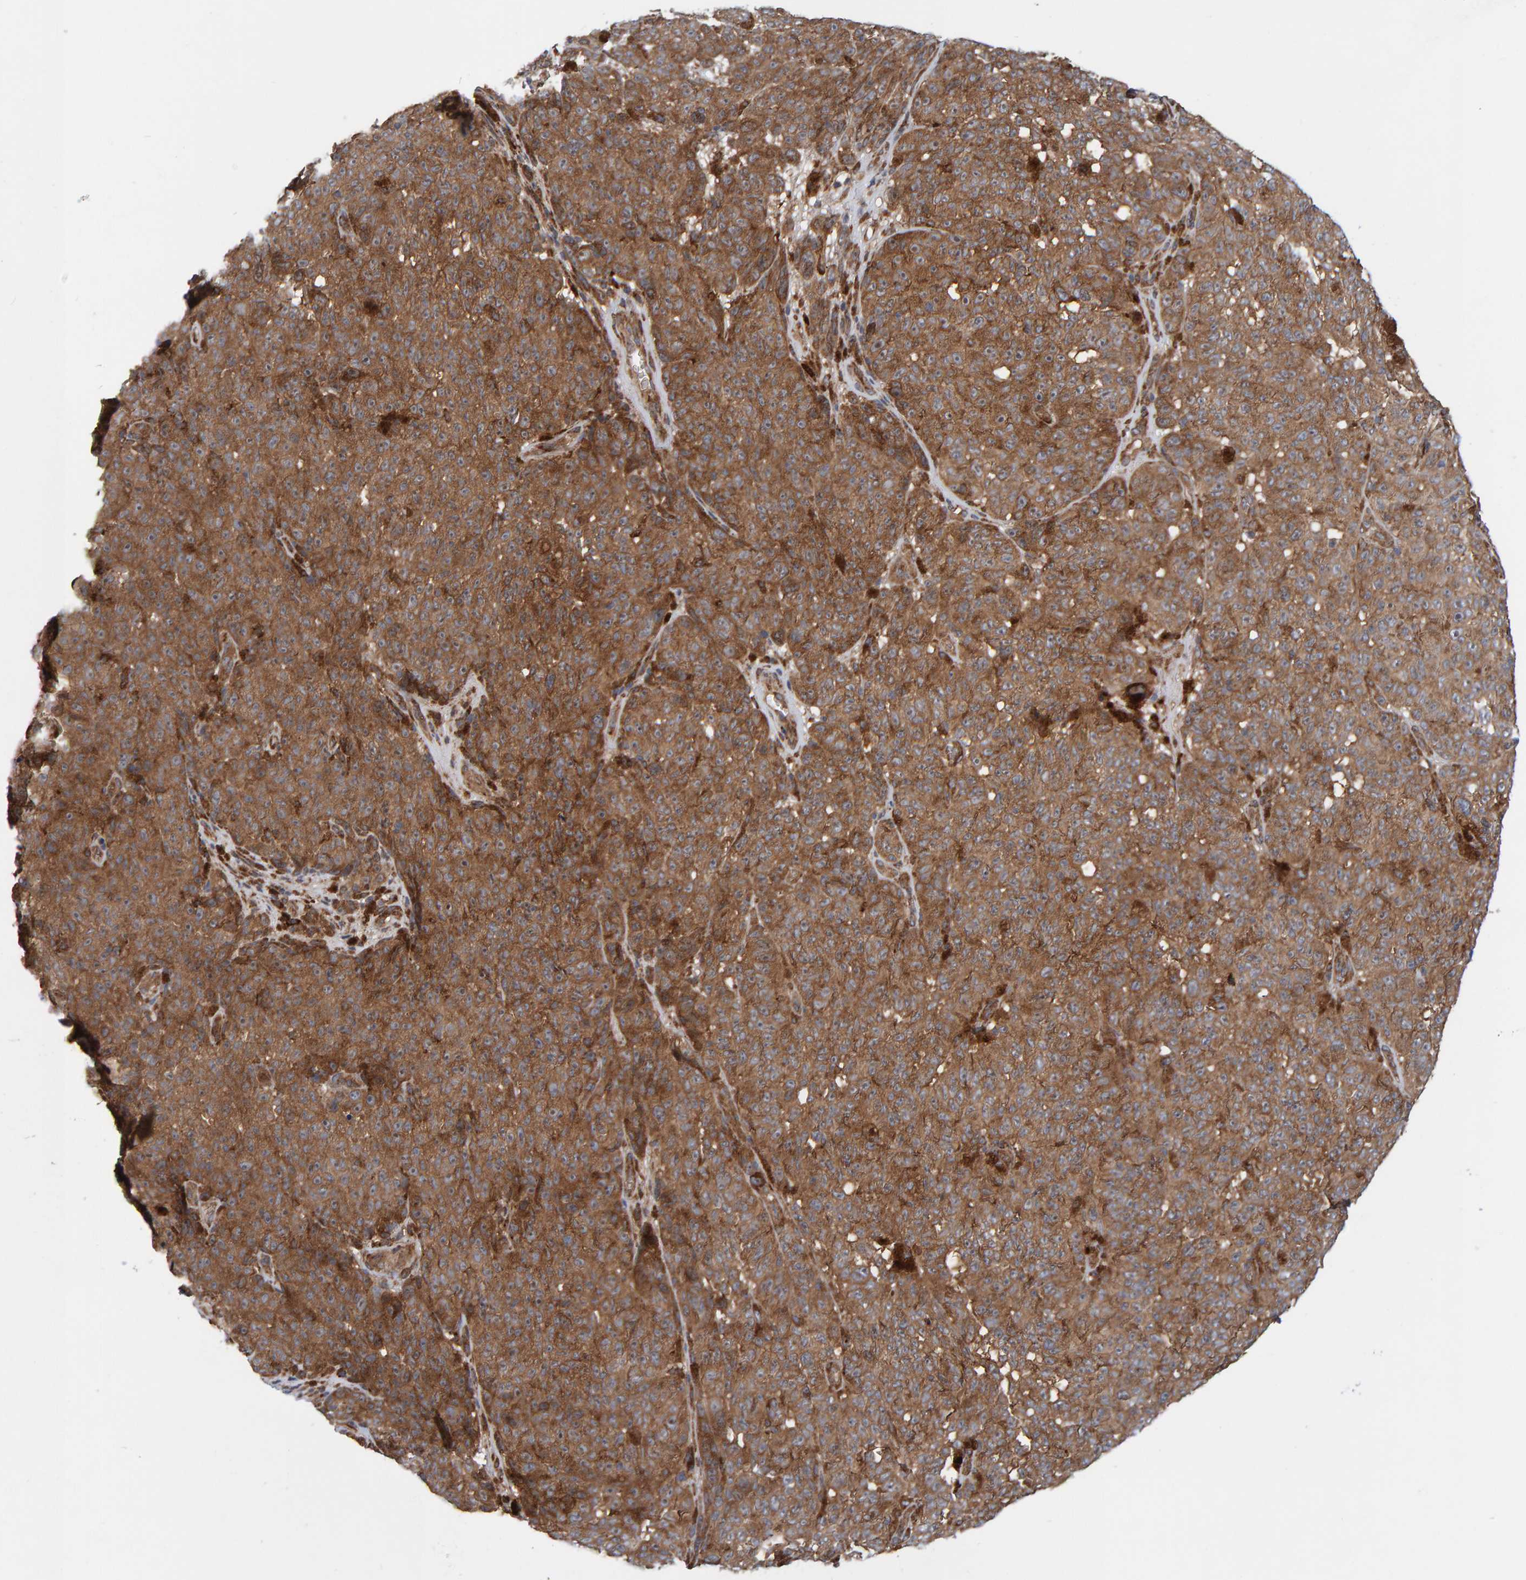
{"staining": {"intensity": "moderate", "quantity": ">75%", "location": "cytoplasmic/membranous"}, "tissue": "melanoma", "cell_type": "Tumor cells", "image_type": "cancer", "snomed": [{"axis": "morphology", "description": "Malignant melanoma, NOS"}, {"axis": "topography", "description": "Skin"}], "caption": "A brown stain labels moderate cytoplasmic/membranous staining of a protein in melanoma tumor cells.", "gene": "KIAA0753", "patient": {"sex": "female", "age": 82}}